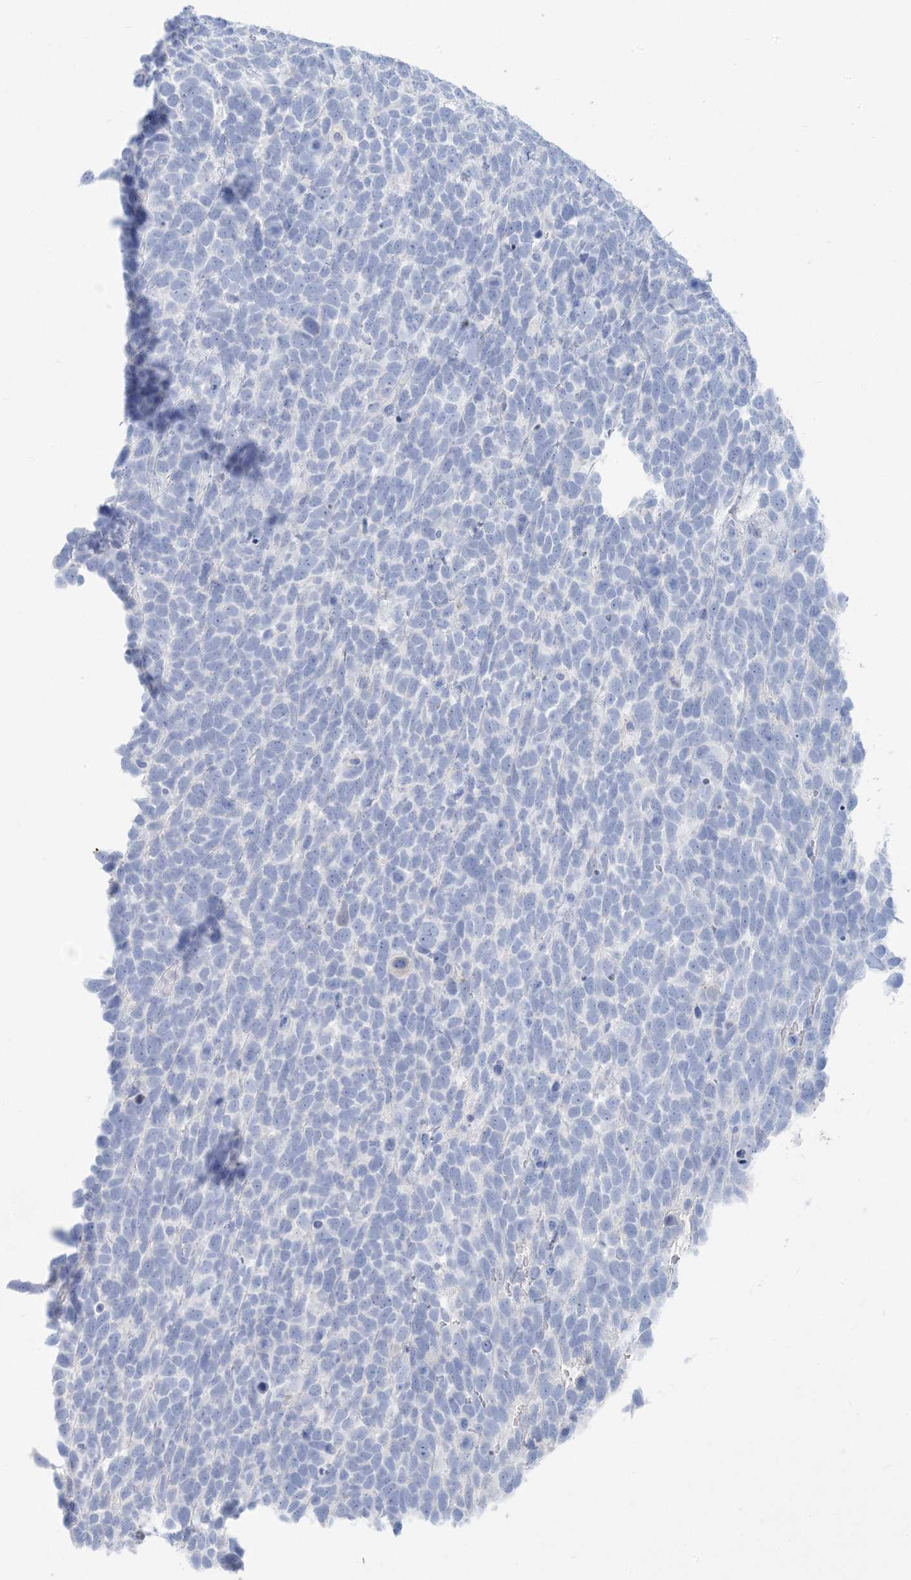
{"staining": {"intensity": "negative", "quantity": "none", "location": "none"}, "tissue": "urothelial cancer", "cell_type": "Tumor cells", "image_type": "cancer", "snomed": [{"axis": "morphology", "description": "Urothelial carcinoma, High grade"}, {"axis": "topography", "description": "Urinary bladder"}], "caption": "Tumor cells are negative for brown protein staining in high-grade urothelial carcinoma.", "gene": "SH3YL1", "patient": {"sex": "female", "age": 82}}